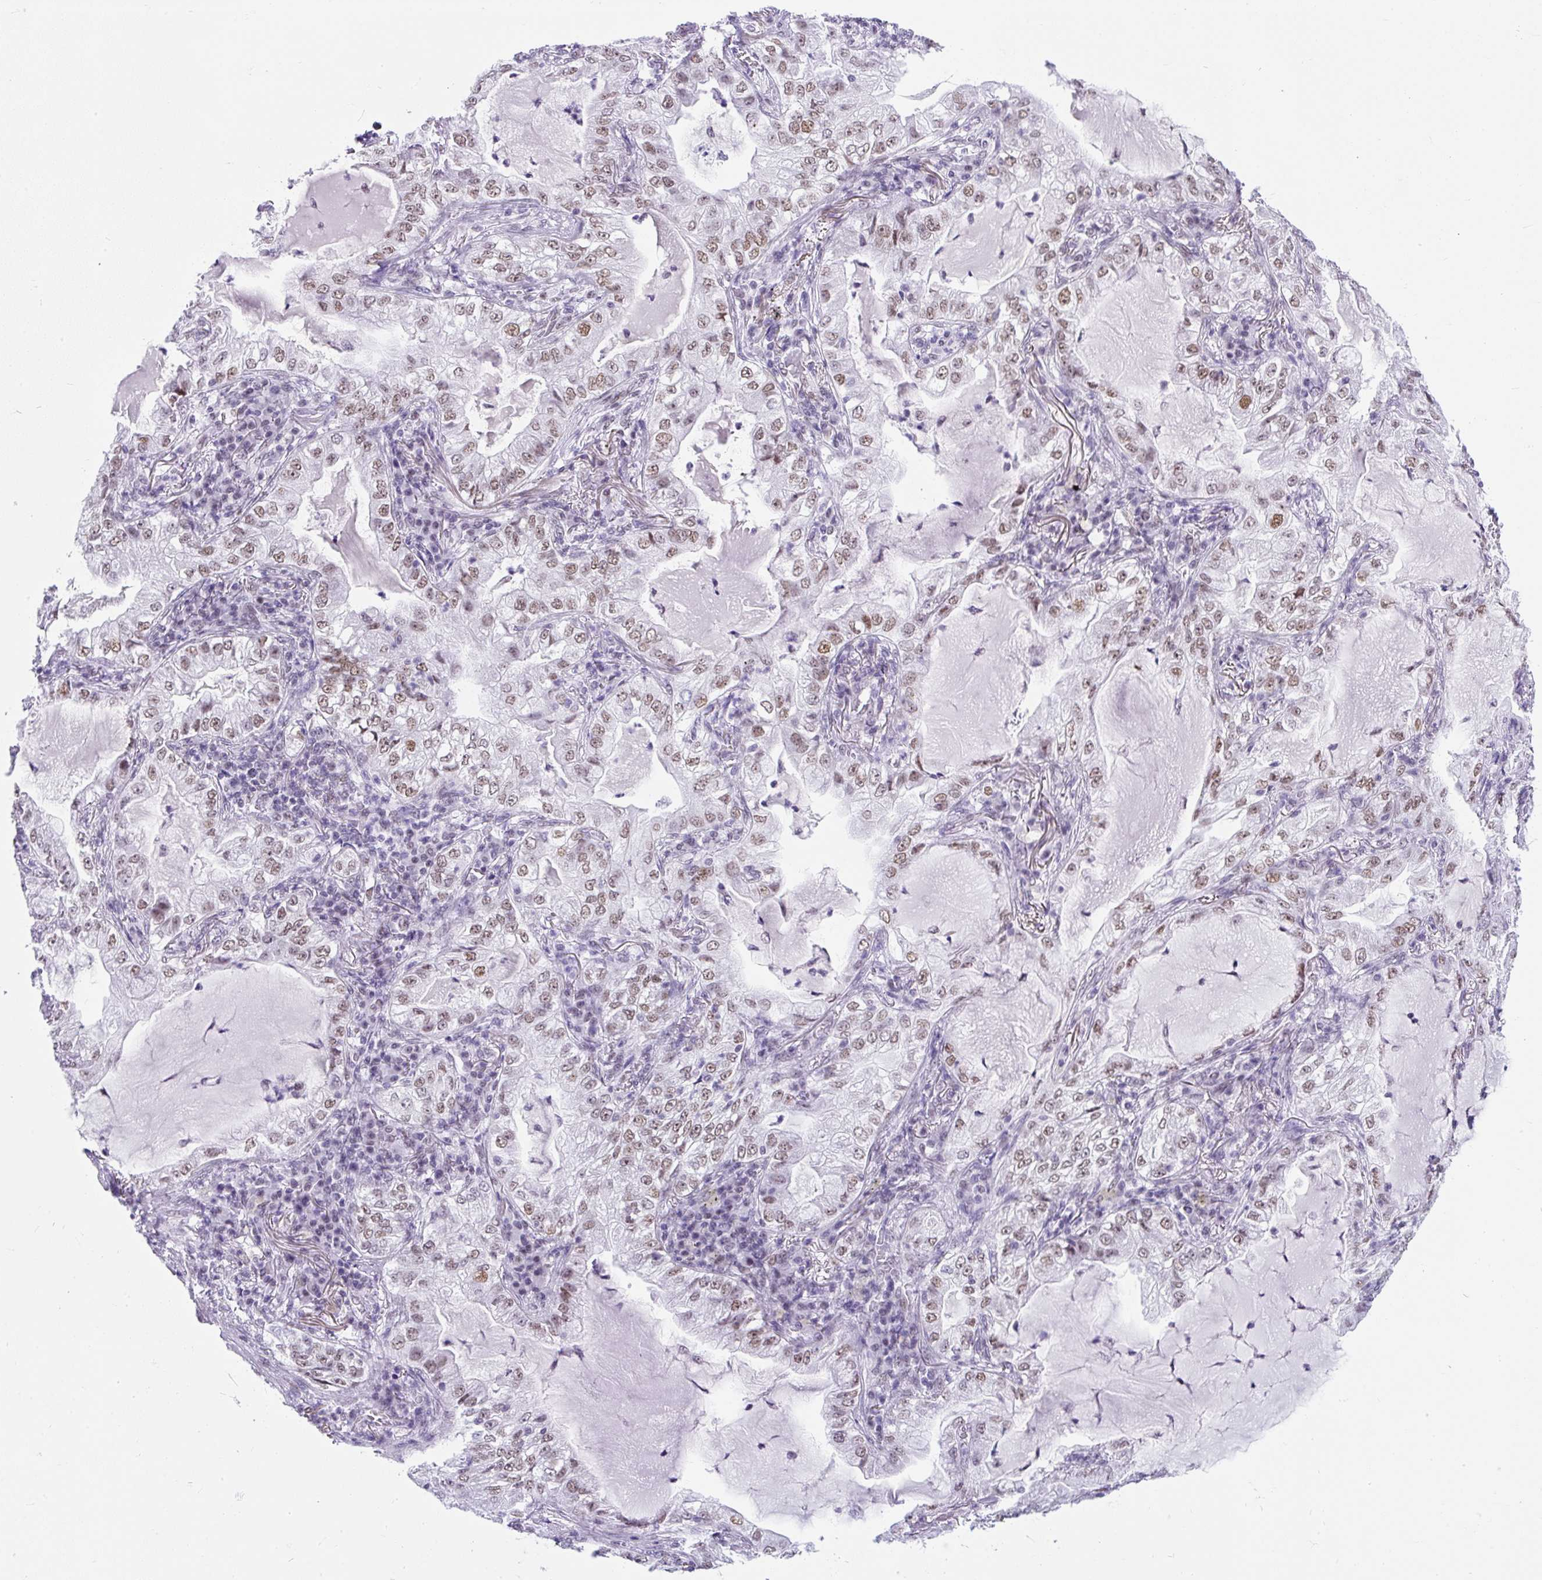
{"staining": {"intensity": "moderate", "quantity": ">75%", "location": "nuclear"}, "tissue": "lung cancer", "cell_type": "Tumor cells", "image_type": "cancer", "snomed": [{"axis": "morphology", "description": "Adenocarcinoma, NOS"}, {"axis": "topography", "description": "Lung"}], "caption": "Moderate nuclear protein expression is present in about >75% of tumor cells in adenocarcinoma (lung).", "gene": "PLCXD2", "patient": {"sex": "female", "age": 73}}